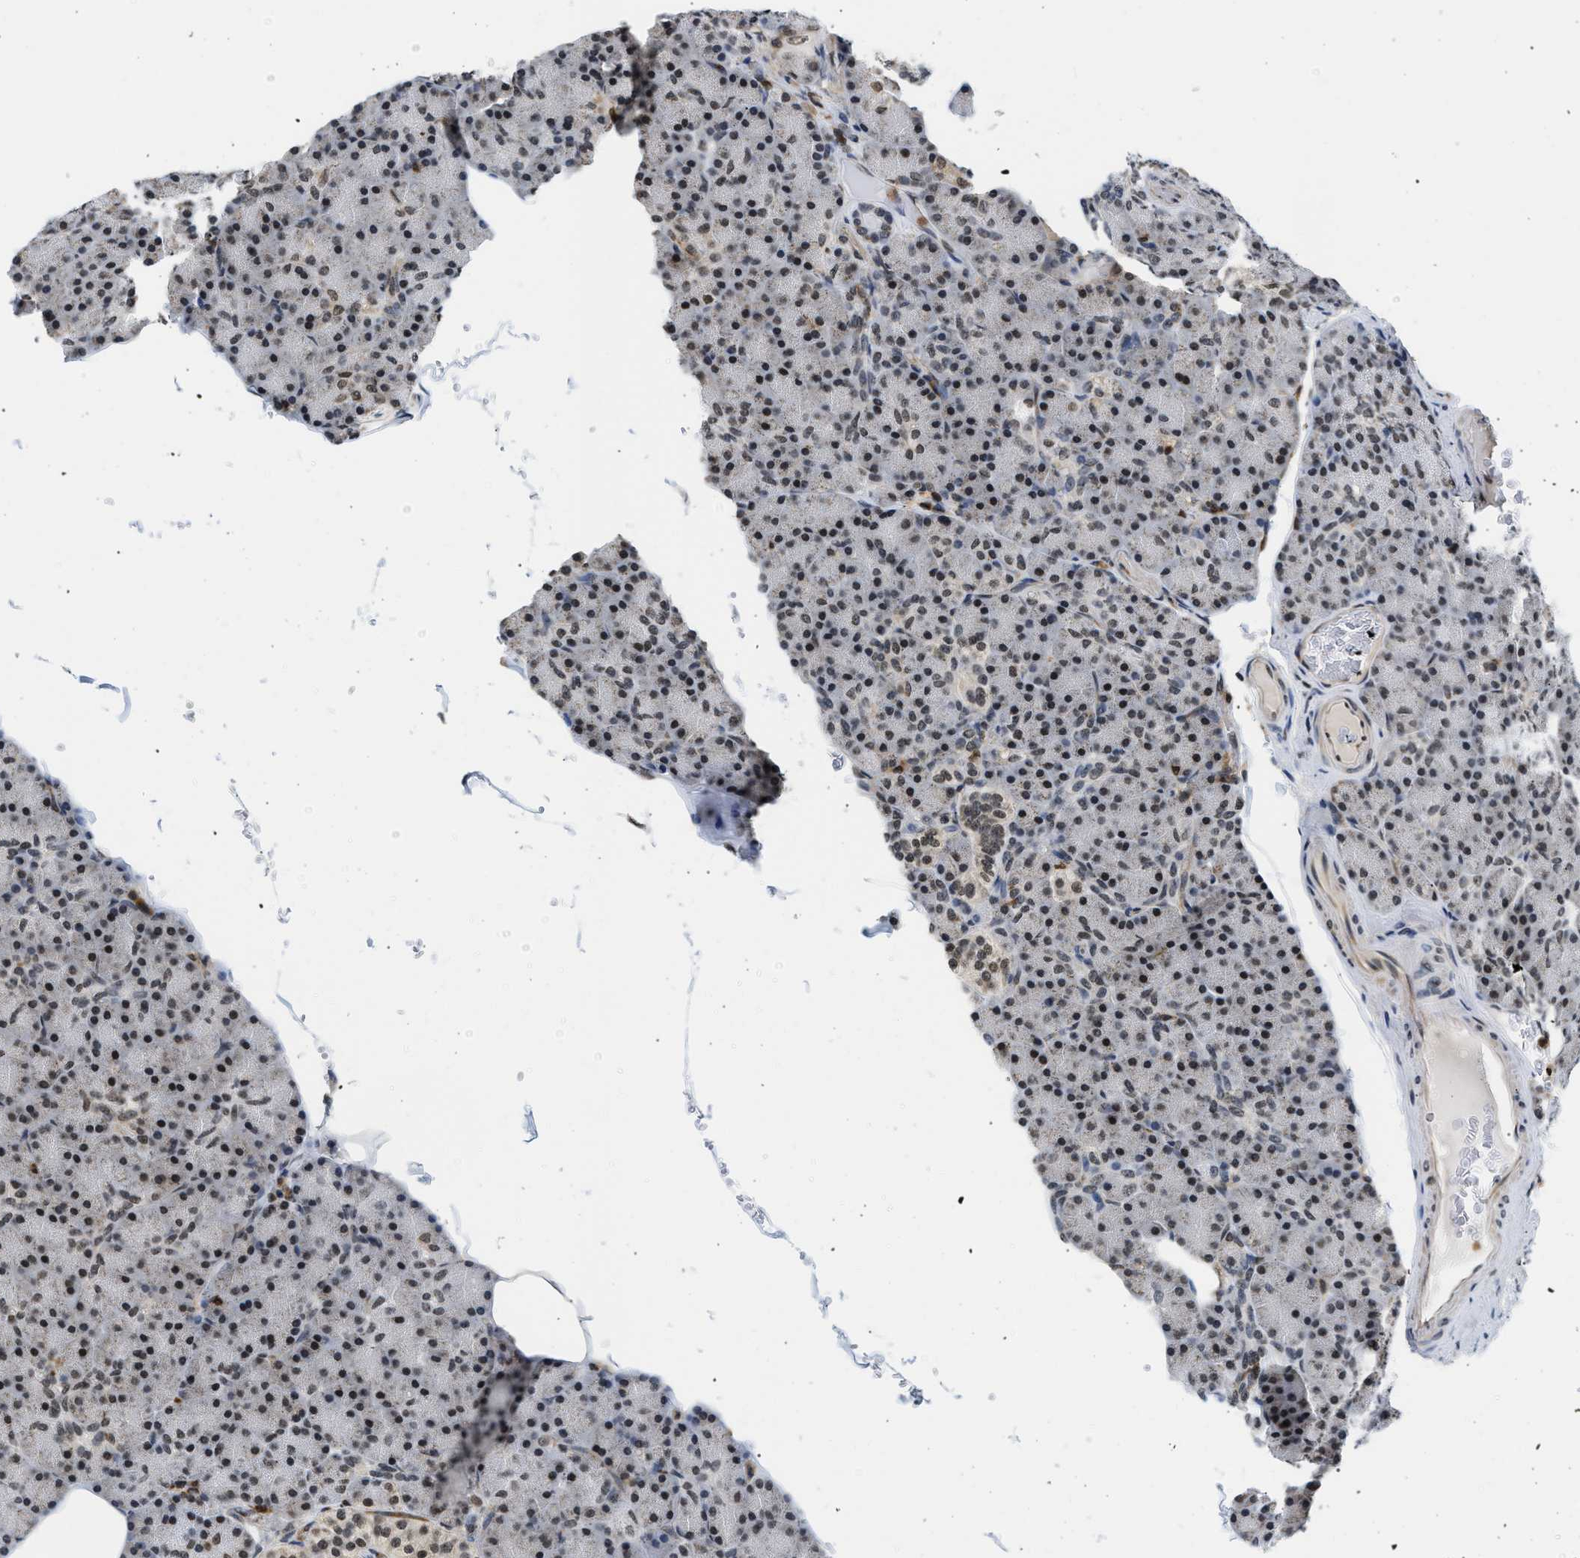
{"staining": {"intensity": "strong", "quantity": ">75%", "location": "nuclear"}, "tissue": "pancreas", "cell_type": "Exocrine glandular cells", "image_type": "normal", "snomed": [{"axis": "morphology", "description": "Normal tissue, NOS"}, {"axis": "topography", "description": "Pancreas"}], "caption": "This image displays immunohistochemistry (IHC) staining of unremarkable human pancreas, with high strong nuclear staining in approximately >75% of exocrine glandular cells.", "gene": "STK10", "patient": {"sex": "female", "age": 43}}